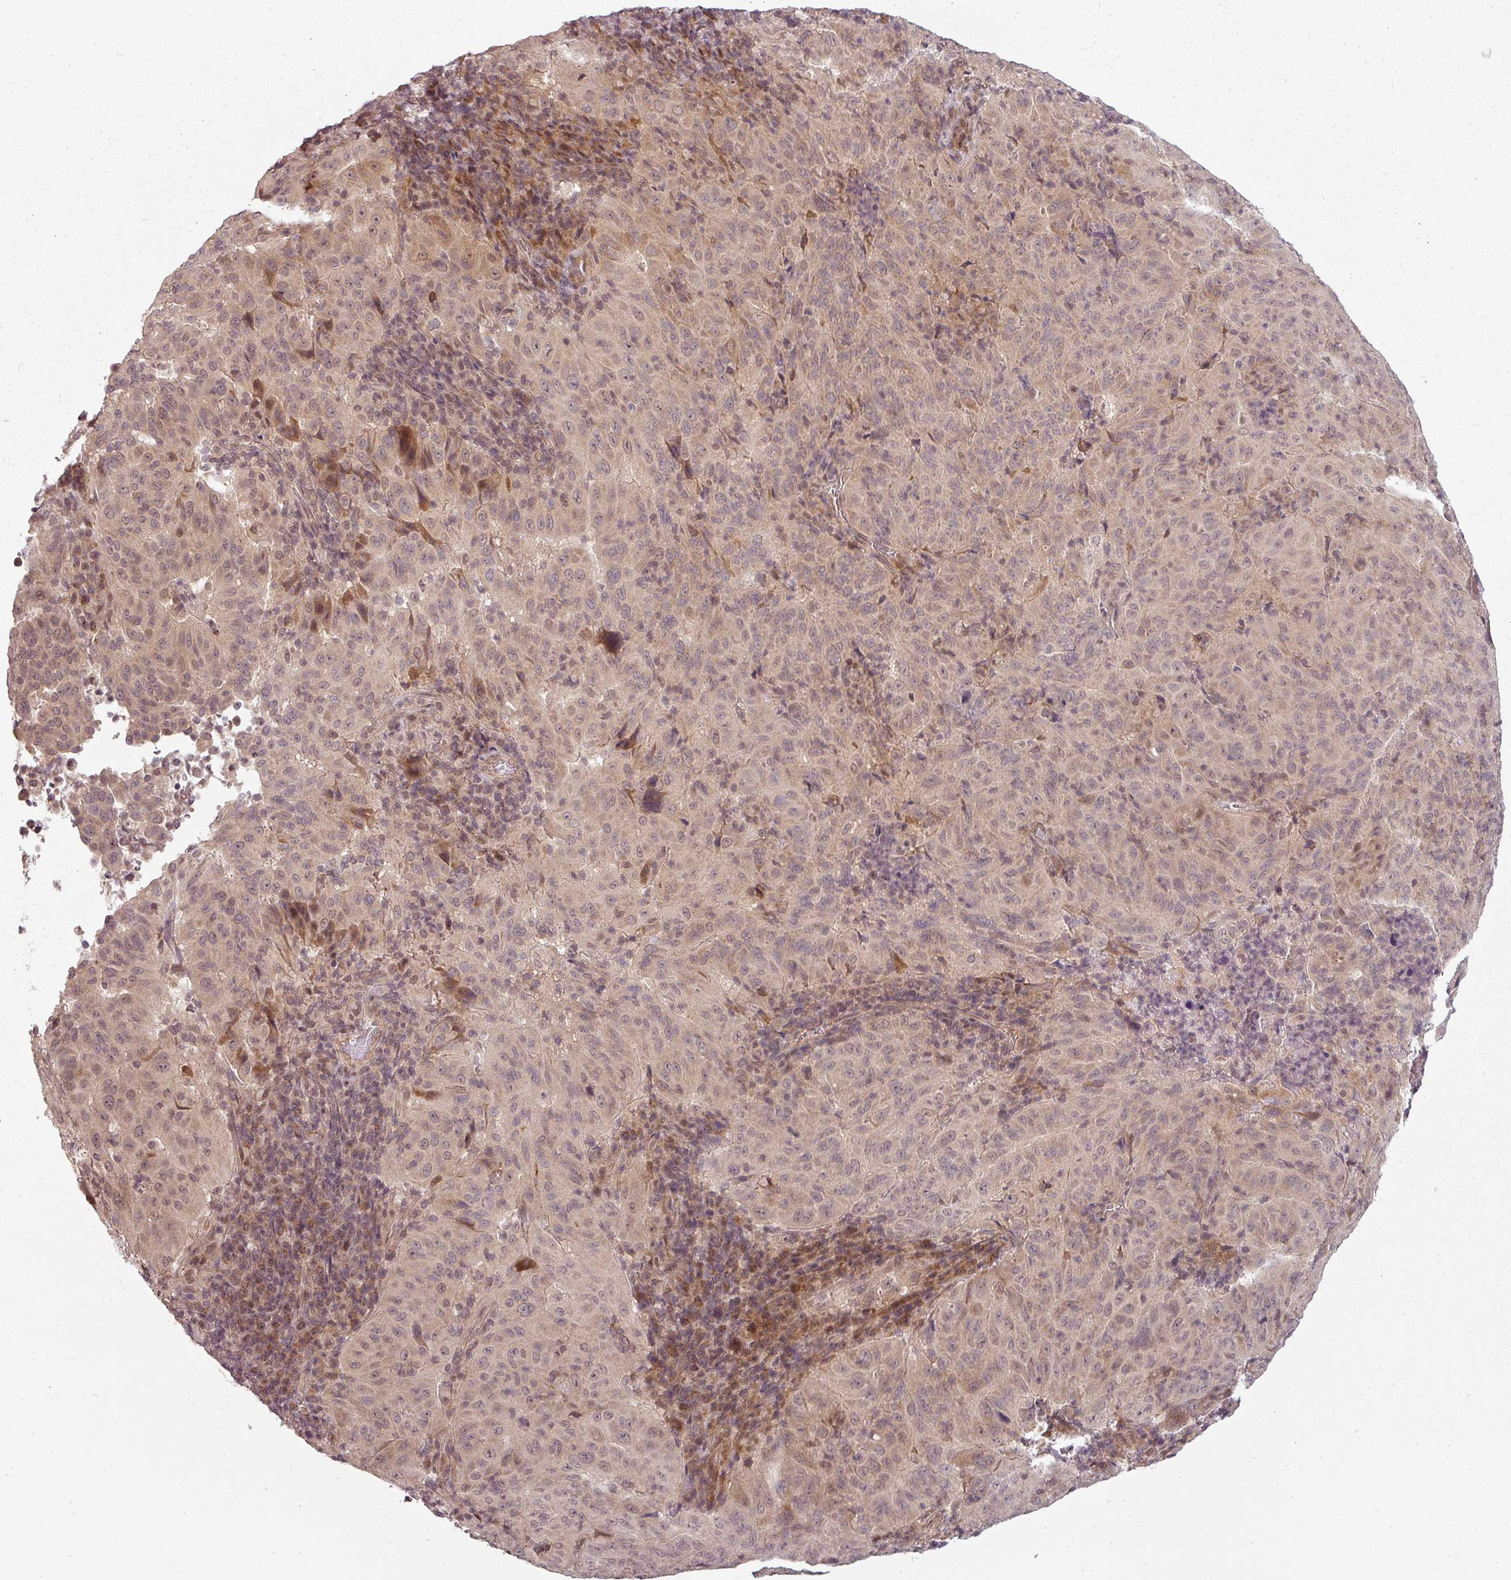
{"staining": {"intensity": "weak", "quantity": ">75%", "location": "cytoplasmic/membranous"}, "tissue": "pancreatic cancer", "cell_type": "Tumor cells", "image_type": "cancer", "snomed": [{"axis": "morphology", "description": "Adenocarcinoma, NOS"}, {"axis": "topography", "description": "Pancreas"}], "caption": "Immunohistochemistry histopathology image of neoplastic tissue: pancreatic adenocarcinoma stained using IHC displays low levels of weak protein expression localized specifically in the cytoplasmic/membranous of tumor cells, appearing as a cytoplasmic/membranous brown color.", "gene": "CLIC1", "patient": {"sex": "male", "age": 63}}